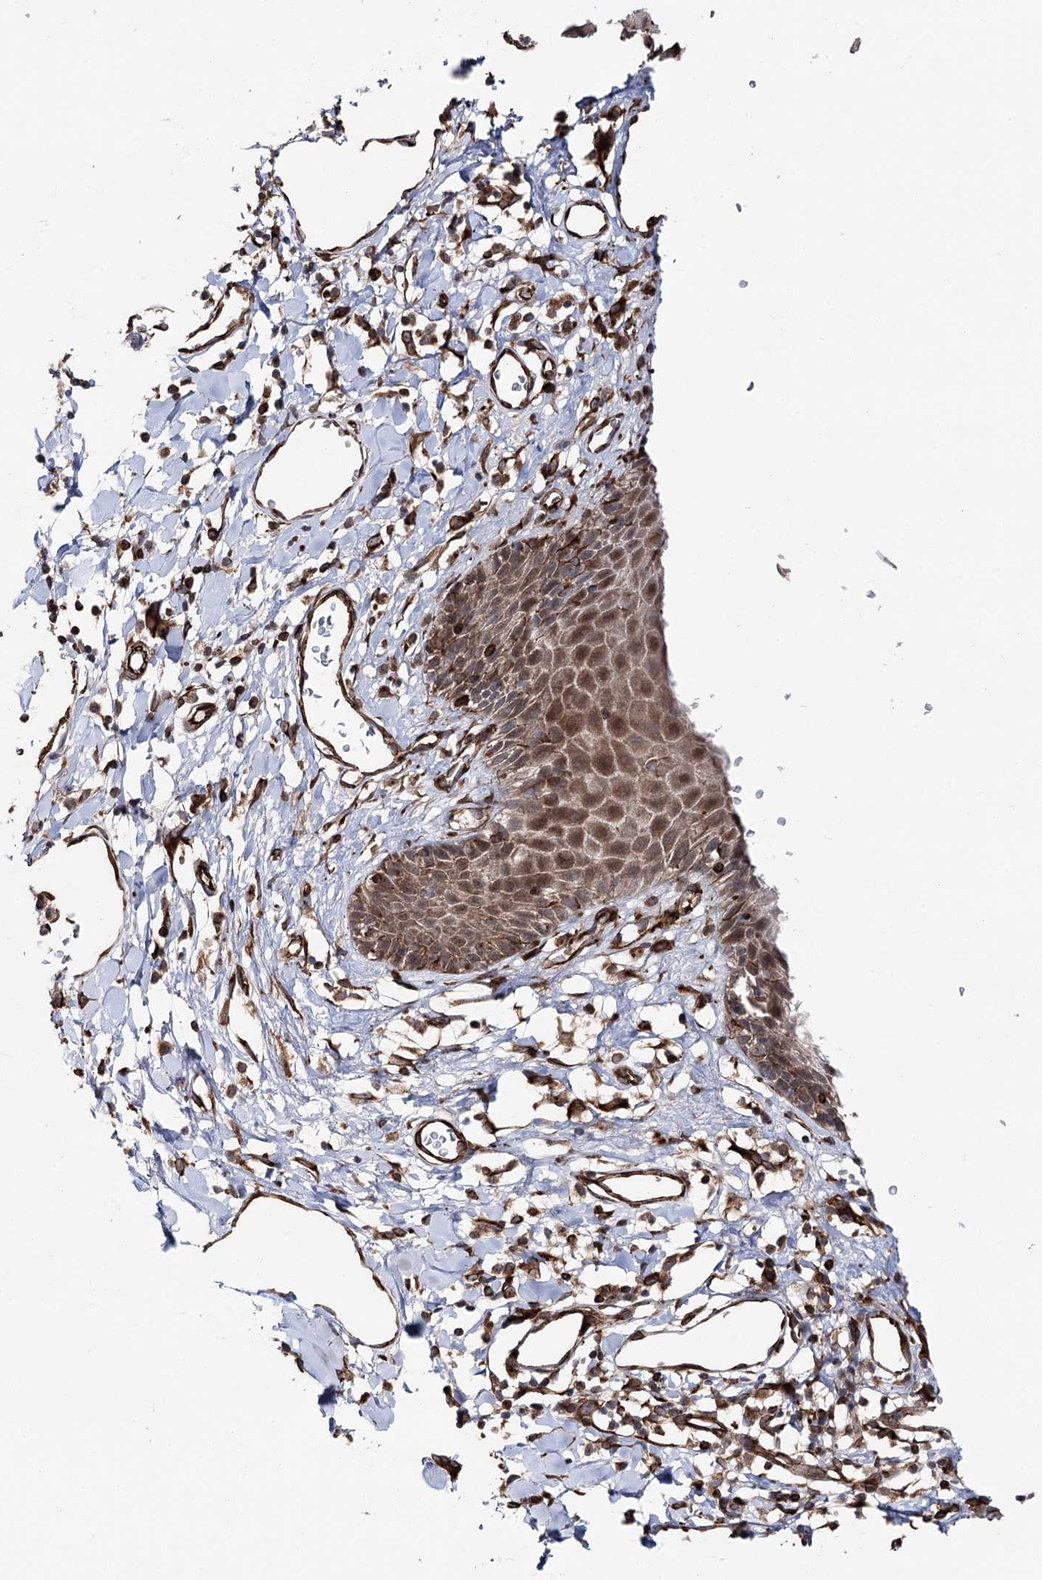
{"staining": {"intensity": "moderate", "quantity": ">75%", "location": "cytoplasmic/membranous,nuclear"}, "tissue": "skin", "cell_type": "Epidermal cells", "image_type": "normal", "snomed": [{"axis": "morphology", "description": "Normal tissue, NOS"}, {"axis": "topography", "description": "Vulva"}], "caption": "High-power microscopy captured an immunohistochemistry histopathology image of normal skin, revealing moderate cytoplasmic/membranous,nuclear staining in about >75% of epidermal cells. Immunohistochemistry stains the protein in brown and the nuclei are stained blue.", "gene": "MIB1", "patient": {"sex": "female", "age": 68}}